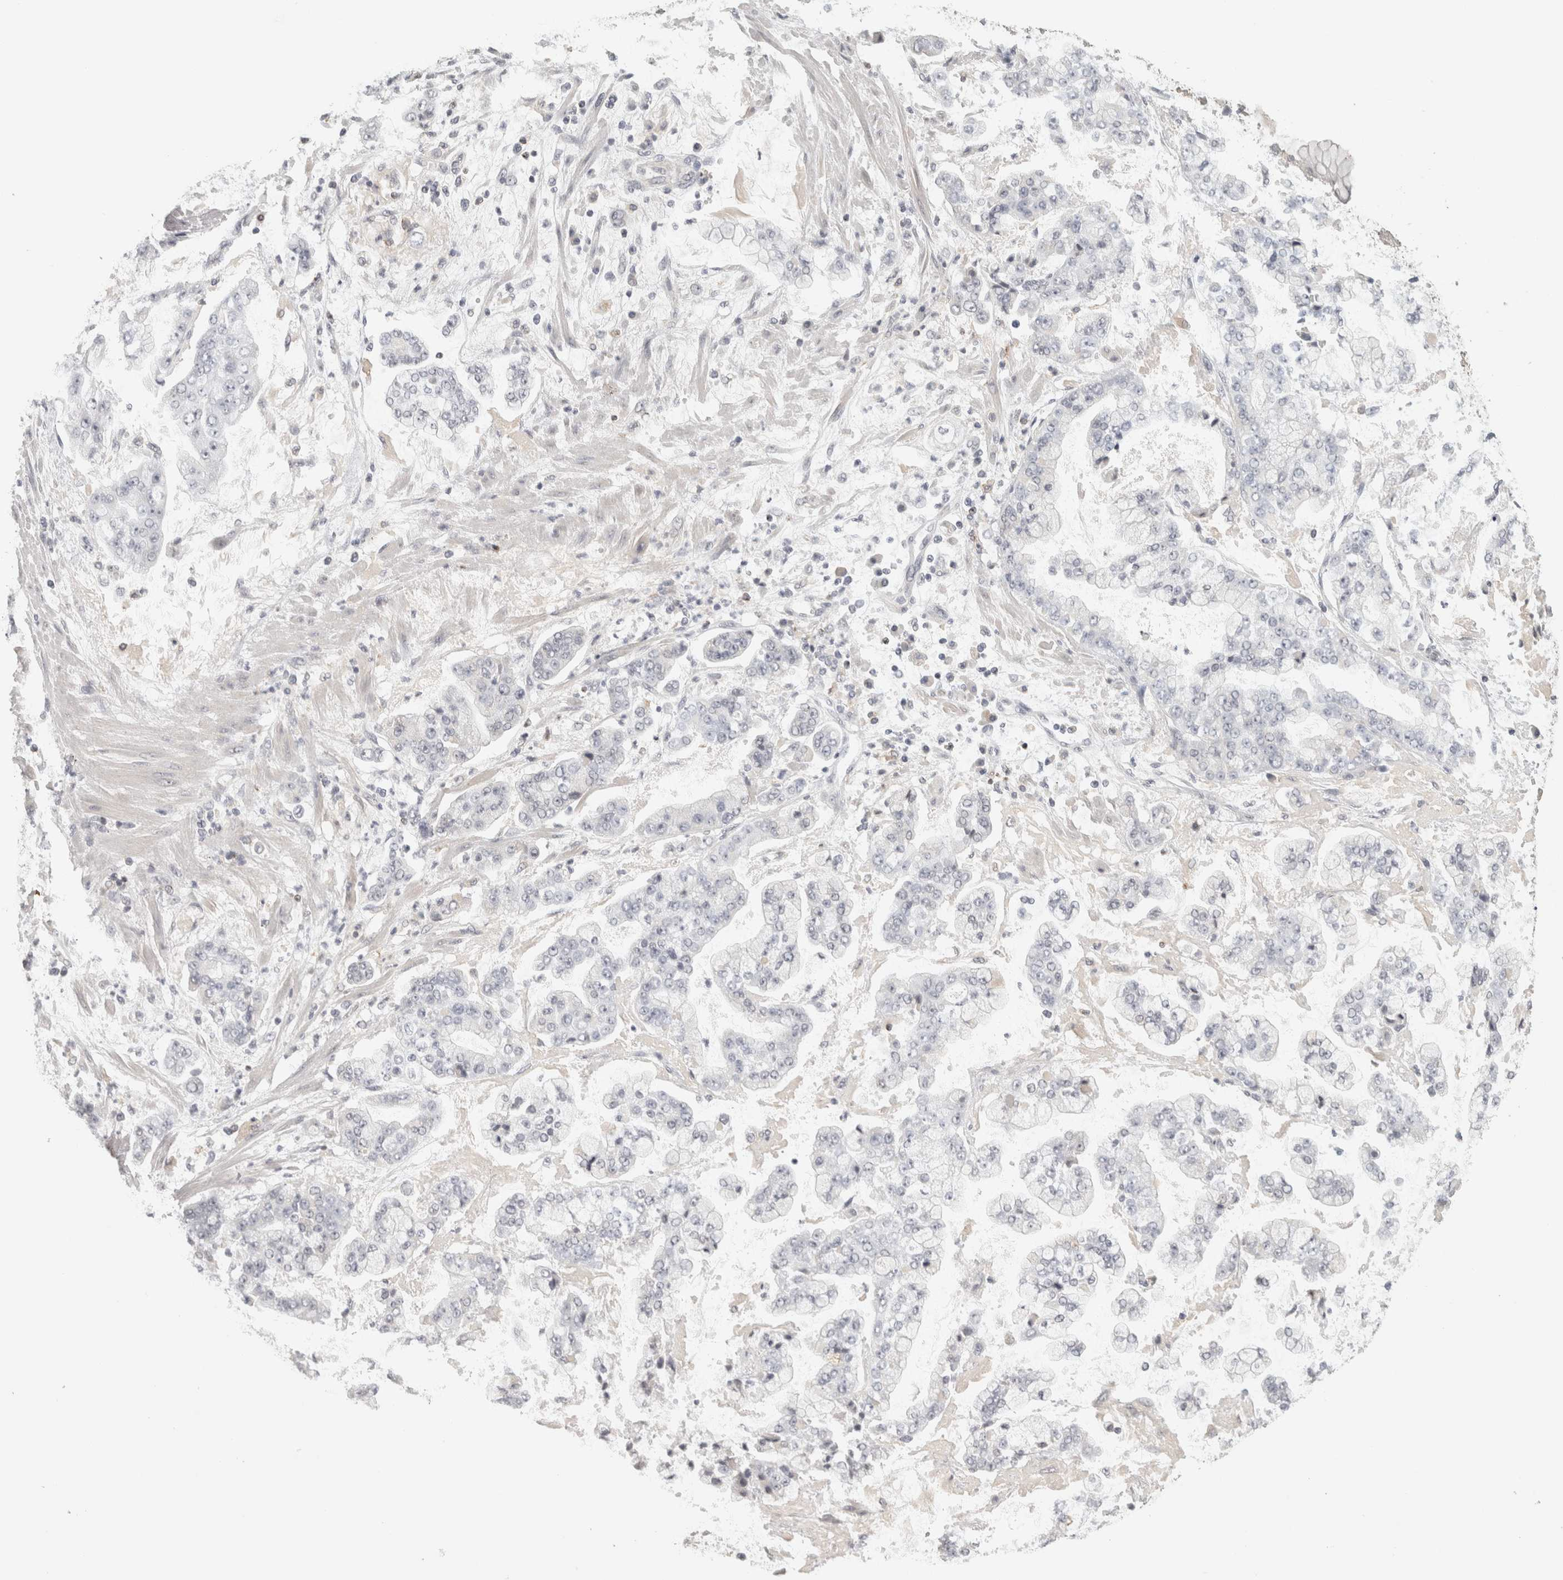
{"staining": {"intensity": "negative", "quantity": "none", "location": "none"}, "tissue": "stomach cancer", "cell_type": "Tumor cells", "image_type": "cancer", "snomed": [{"axis": "morphology", "description": "Adenocarcinoma, NOS"}, {"axis": "topography", "description": "Stomach"}], "caption": "Micrograph shows no protein expression in tumor cells of stomach cancer (adenocarcinoma) tissue. (DAB immunohistochemistry (IHC) with hematoxylin counter stain).", "gene": "HAVCR2", "patient": {"sex": "male", "age": 76}}